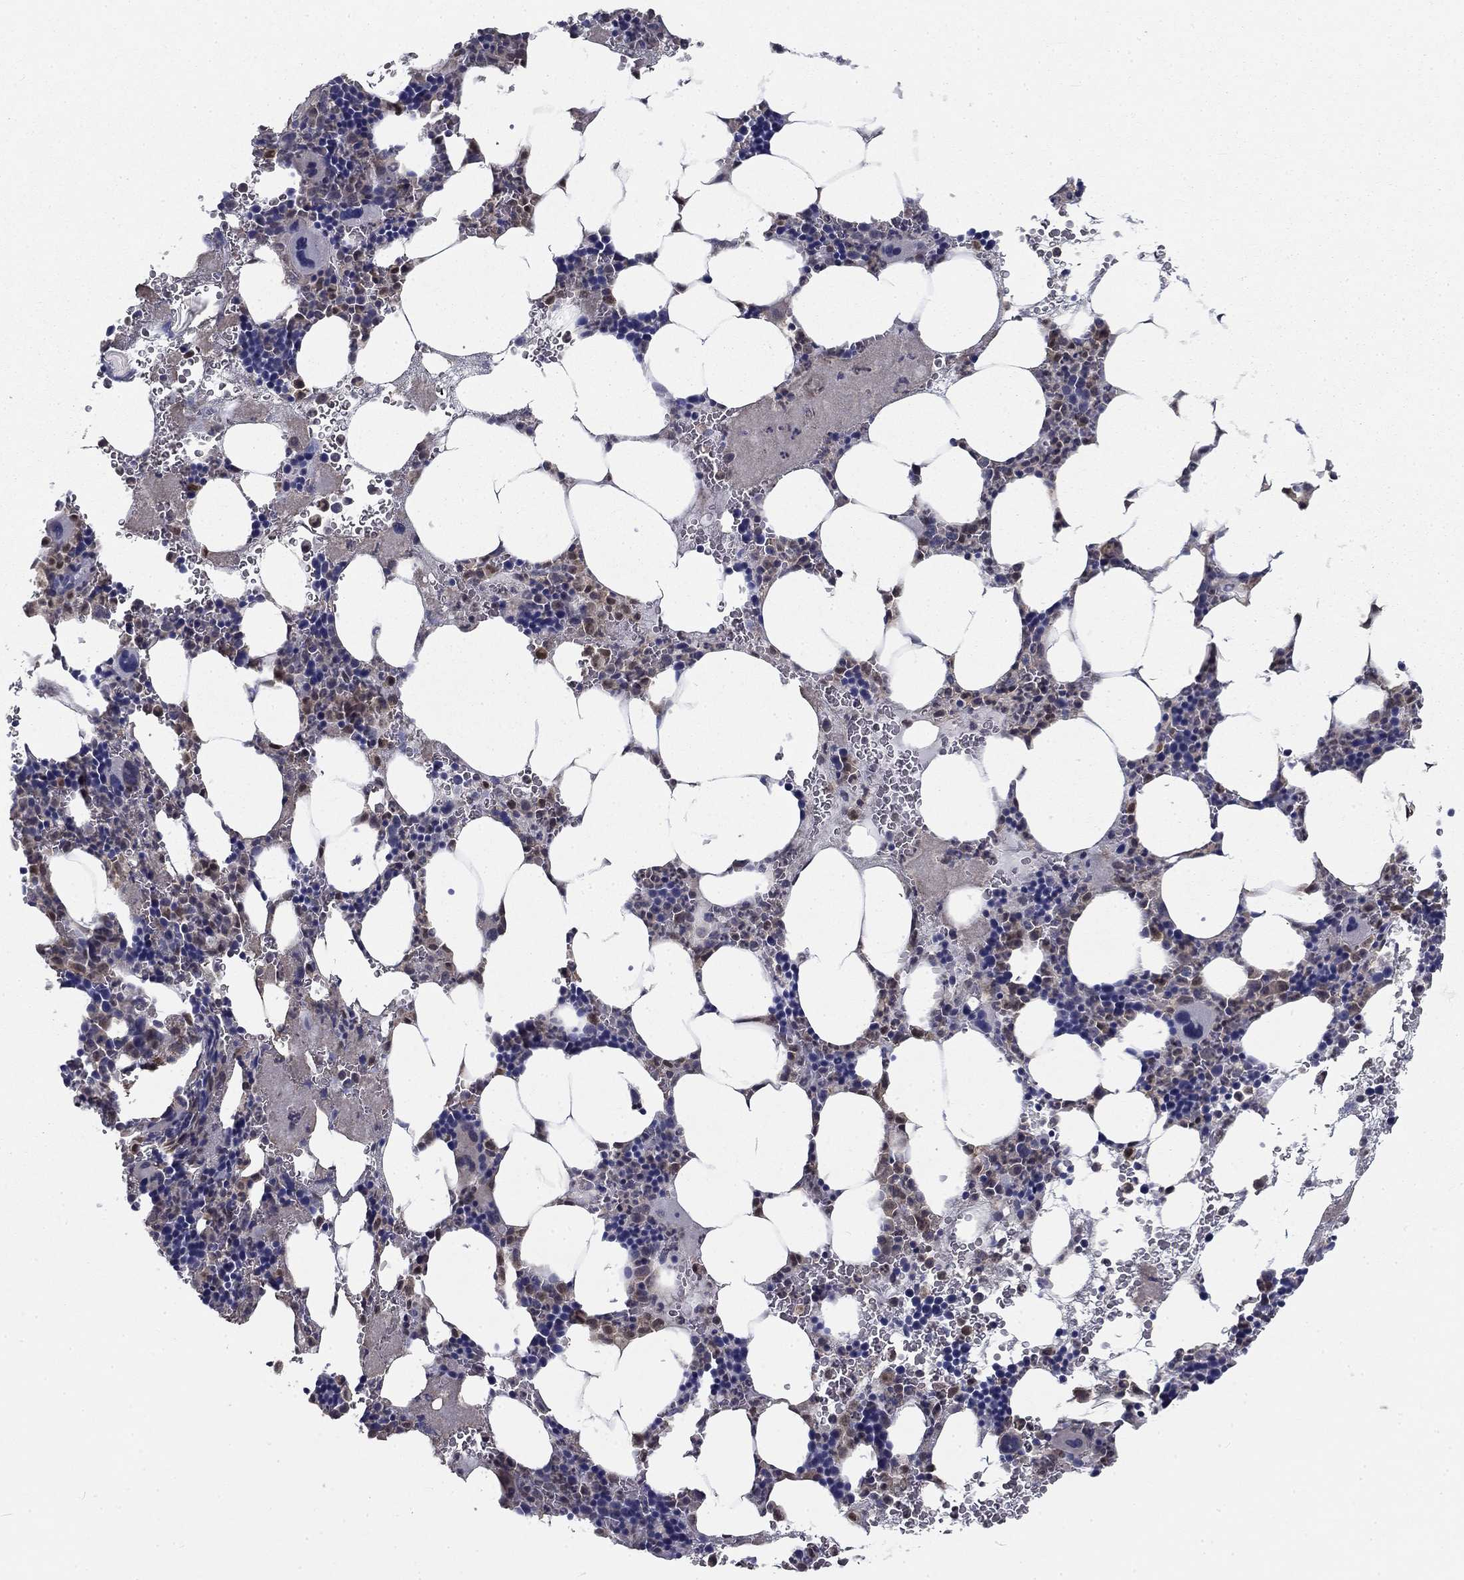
{"staining": {"intensity": "weak", "quantity": "<25%", "location": "cytoplasmic/membranous,nuclear"}, "tissue": "bone marrow", "cell_type": "Hematopoietic cells", "image_type": "normal", "snomed": [{"axis": "morphology", "description": "Normal tissue, NOS"}, {"axis": "topography", "description": "Bone marrow"}], "caption": "Immunohistochemical staining of benign bone marrow reveals no significant staining in hematopoietic cells. (Immunohistochemistry, brightfield microscopy, high magnification).", "gene": "NIT2", "patient": {"sex": "male", "age": 44}}